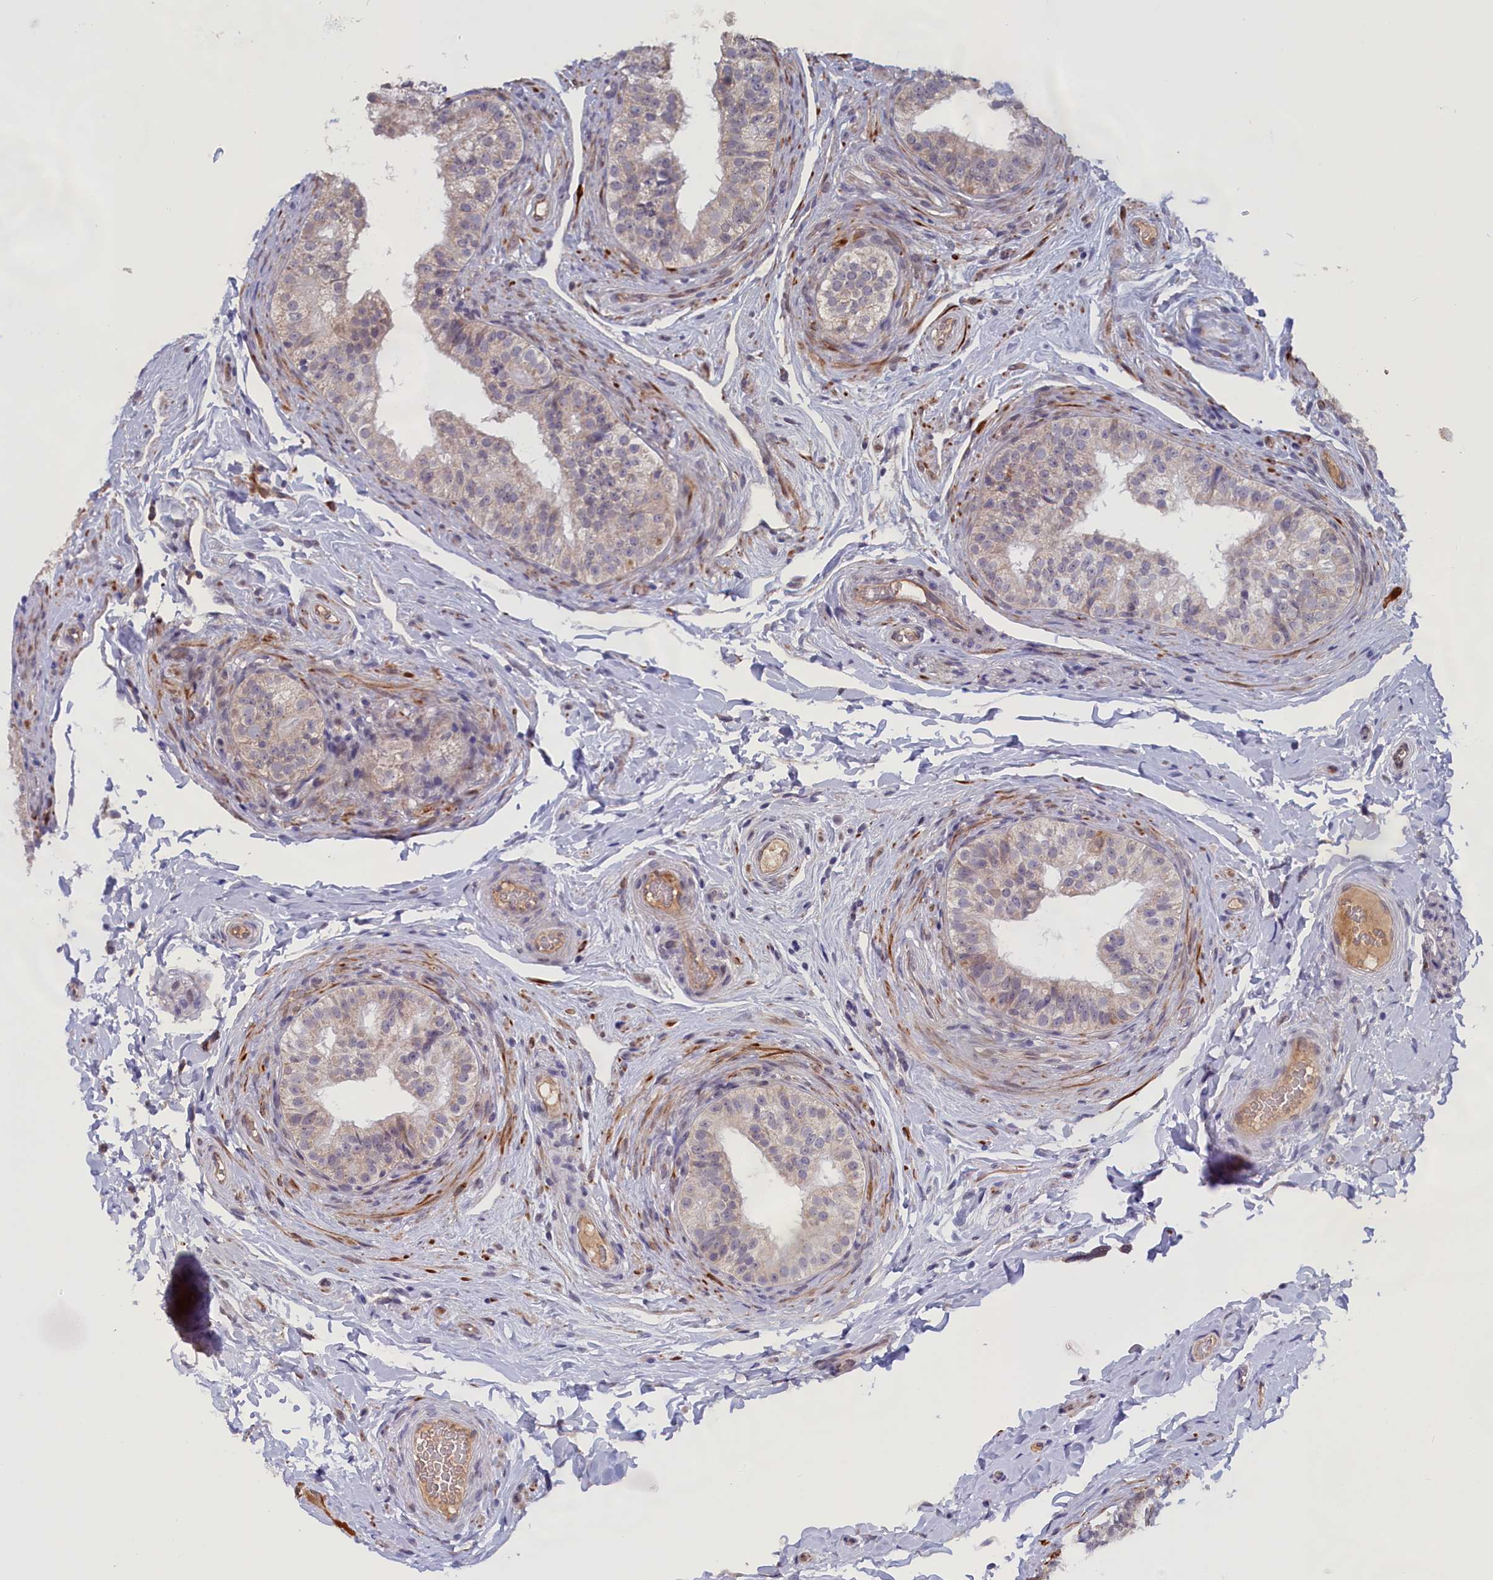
{"staining": {"intensity": "weak", "quantity": "25%-75%", "location": "cytoplasmic/membranous"}, "tissue": "epididymis", "cell_type": "Glandular cells", "image_type": "normal", "snomed": [{"axis": "morphology", "description": "Normal tissue, NOS"}, {"axis": "topography", "description": "Epididymis"}], "caption": "An IHC photomicrograph of benign tissue is shown. Protein staining in brown shows weak cytoplasmic/membranous positivity in epididymis within glandular cells. Ihc stains the protein in brown and the nuclei are stained blue.", "gene": "IGFALS", "patient": {"sex": "male", "age": 49}}